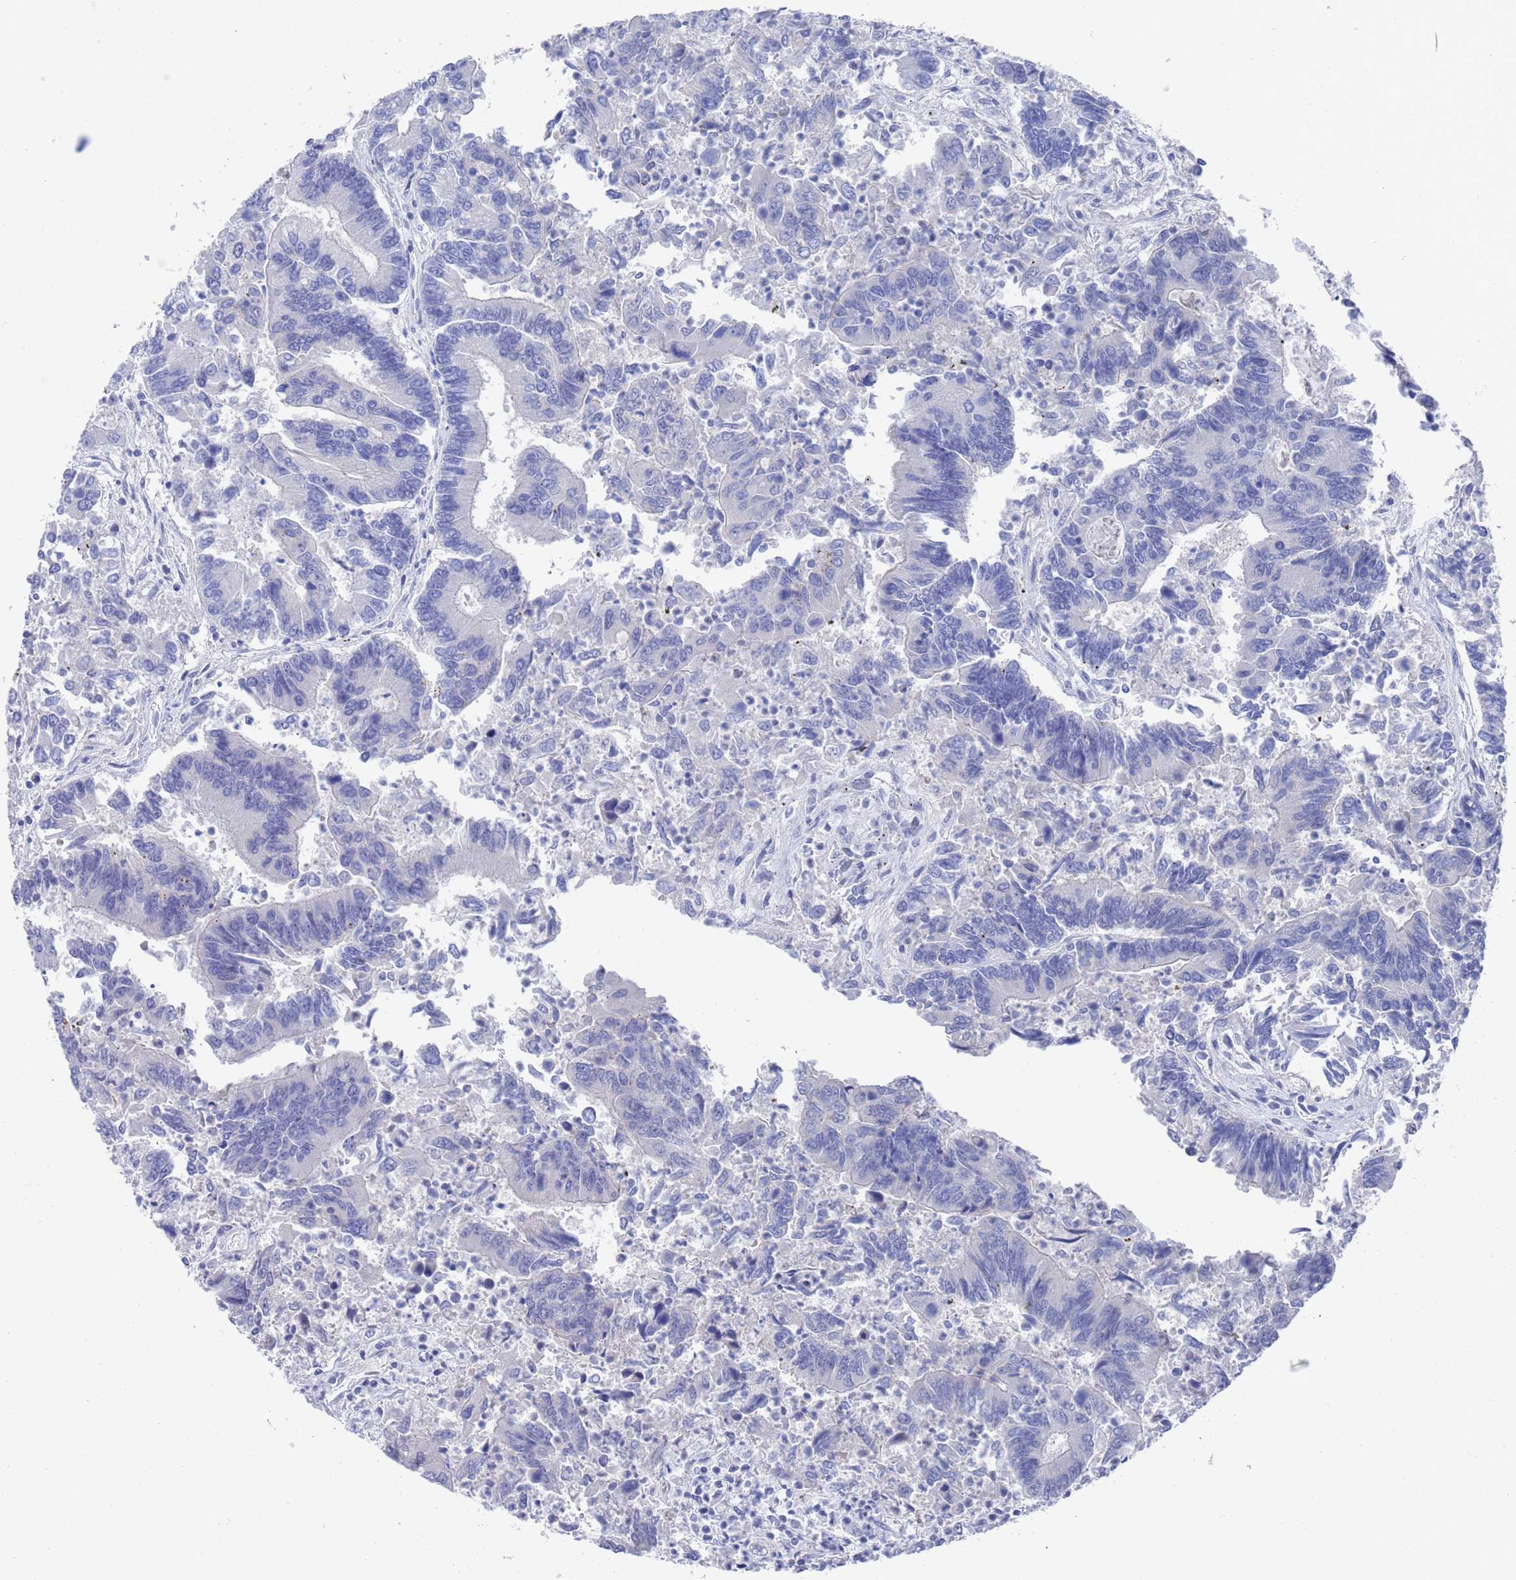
{"staining": {"intensity": "negative", "quantity": "none", "location": "none"}, "tissue": "colorectal cancer", "cell_type": "Tumor cells", "image_type": "cancer", "snomed": [{"axis": "morphology", "description": "Adenocarcinoma, NOS"}, {"axis": "topography", "description": "Colon"}], "caption": "This is a photomicrograph of immunohistochemistry (IHC) staining of colorectal cancer, which shows no expression in tumor cells.", "gene": "MTMR2", "patient": {"sex": "female", "age": 67}}